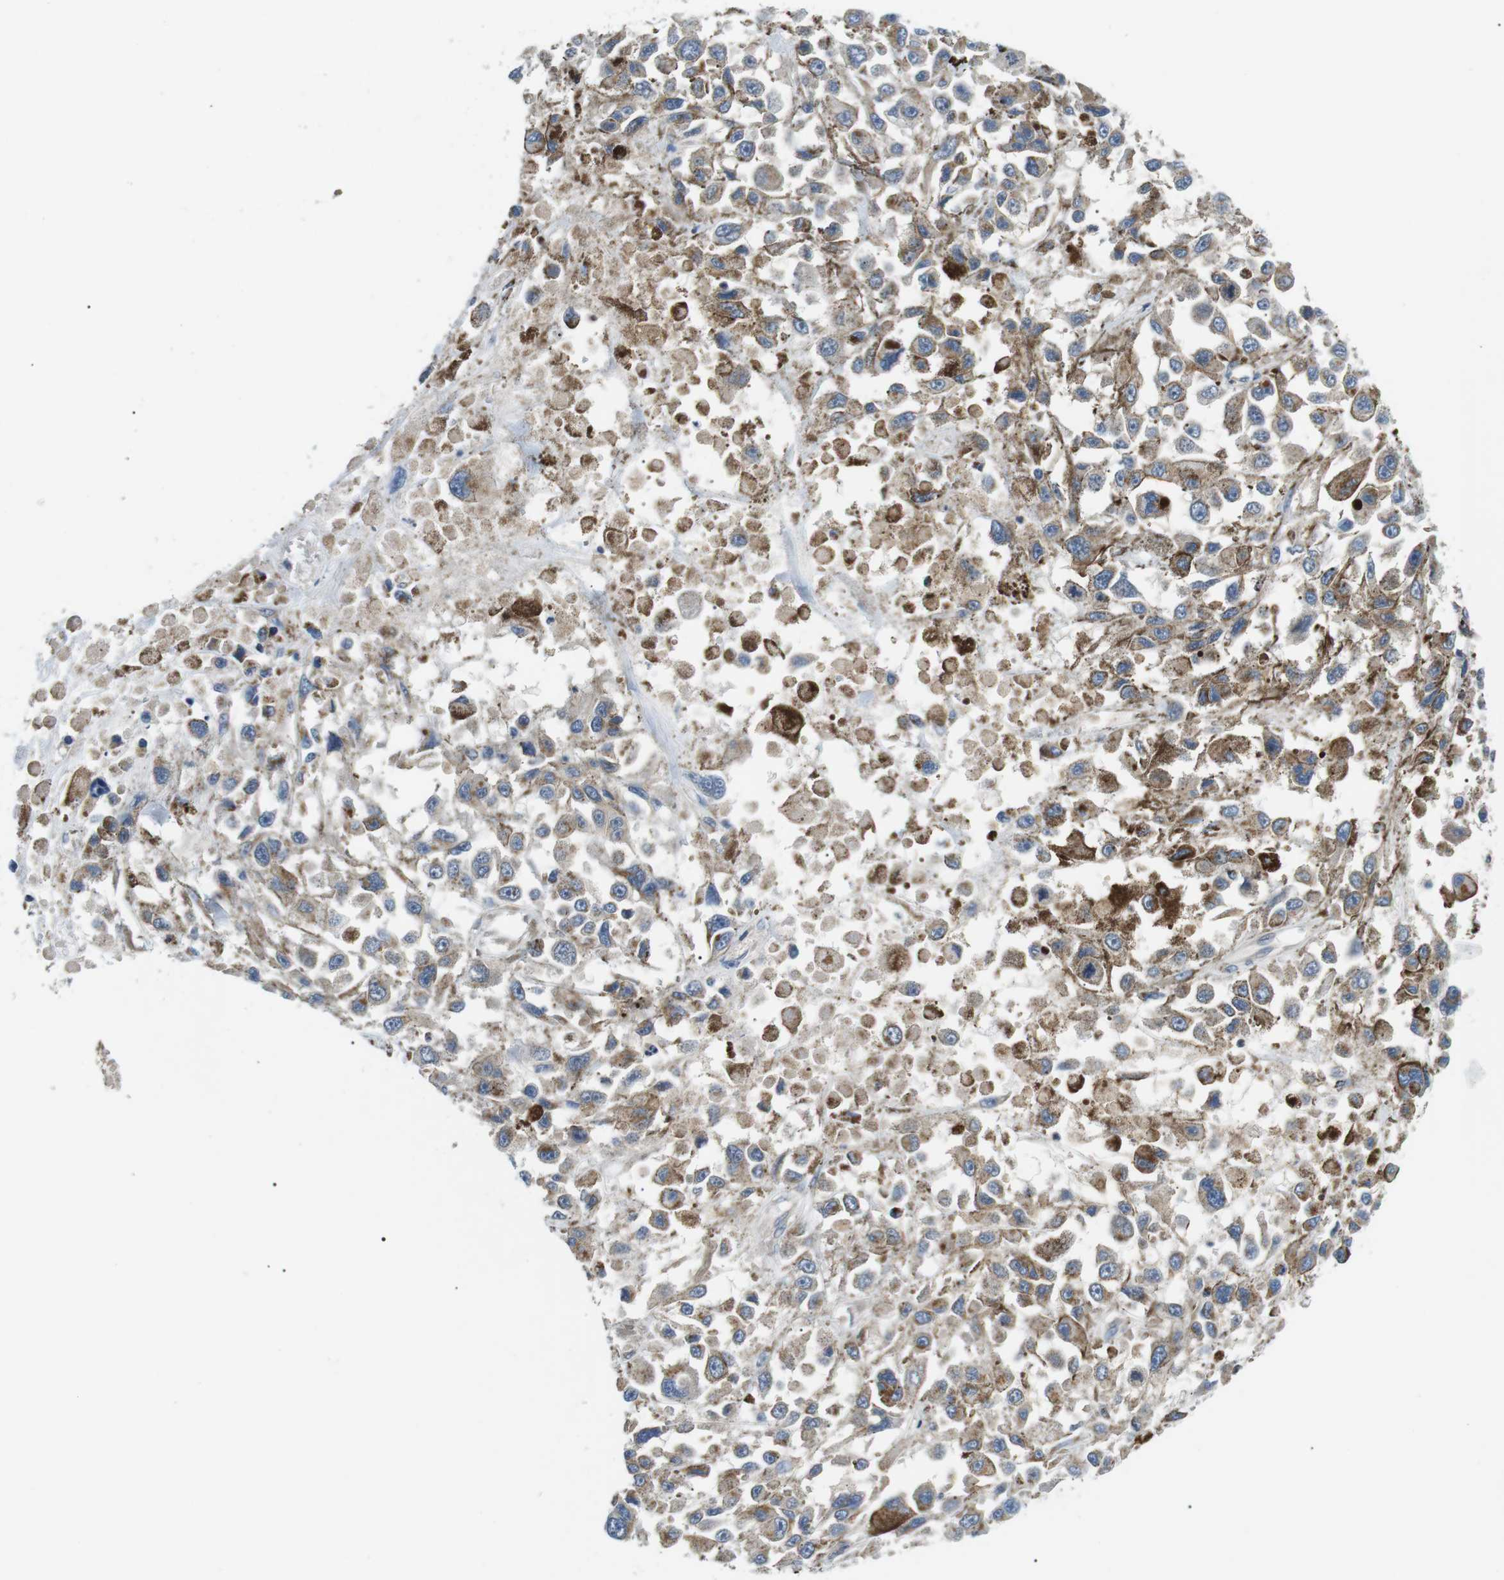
{"staining": {"intensity": "weak", "quantity": ">75%", "location": "cytoplasmic/membranous"}, "tissue": "melanoma", "cell_type": "Tumor cells", "image_type": "cancer", "snomed": [{"axis": "morphology", "description": "Malignant melanoma, Metastatic site"}, {"axis": "topography", "description": "Lymph node"}], "caption": "High-power microscopy captured an immunohistochemistry photomicrograph of malignant melanoma (metastatic site), revealing weak cytoplasmic/membranous positivity in about >75% of tumor cells. The protein is stained brown, and the nuclei are stained in blue (DAB (3,3'-diaminobenzidine) IHC with brightfield microscopy, high magnification).", "gene": "DIPK1A", "patient": {"sex": "male", "age": 59}}